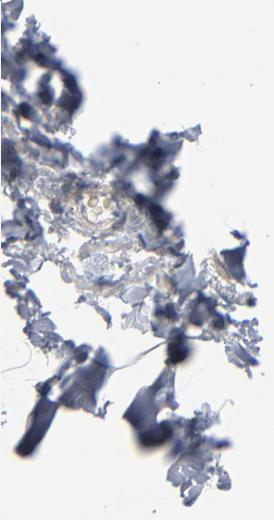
{"staining": {"intensity": "weak", "quantity": ">75%", "location": "cytoplasmic/membranous"}, "tissue": "adipose tissue", "cell_type": "Adipocytes", "image_type": "normal", "snomed": [{"axis": "morphology", "description": "Normal tissue, NOS"}, {"axis": "morphology", "description": "Duct carcinoma"}, {"axis": "topography", "description": "Breast"}, {"axis": "topography", "description": "Adipose tissue"}], "caption": "The histopathology image exhibits immunohistochemical staining of unremarkable adipose tissue. There is weak cytoplasmic/membranous staining is identified in approximately >75% of adipocytes.", "gene": "UQCRC1", "patient": {"sex": "female", "age": 37}}